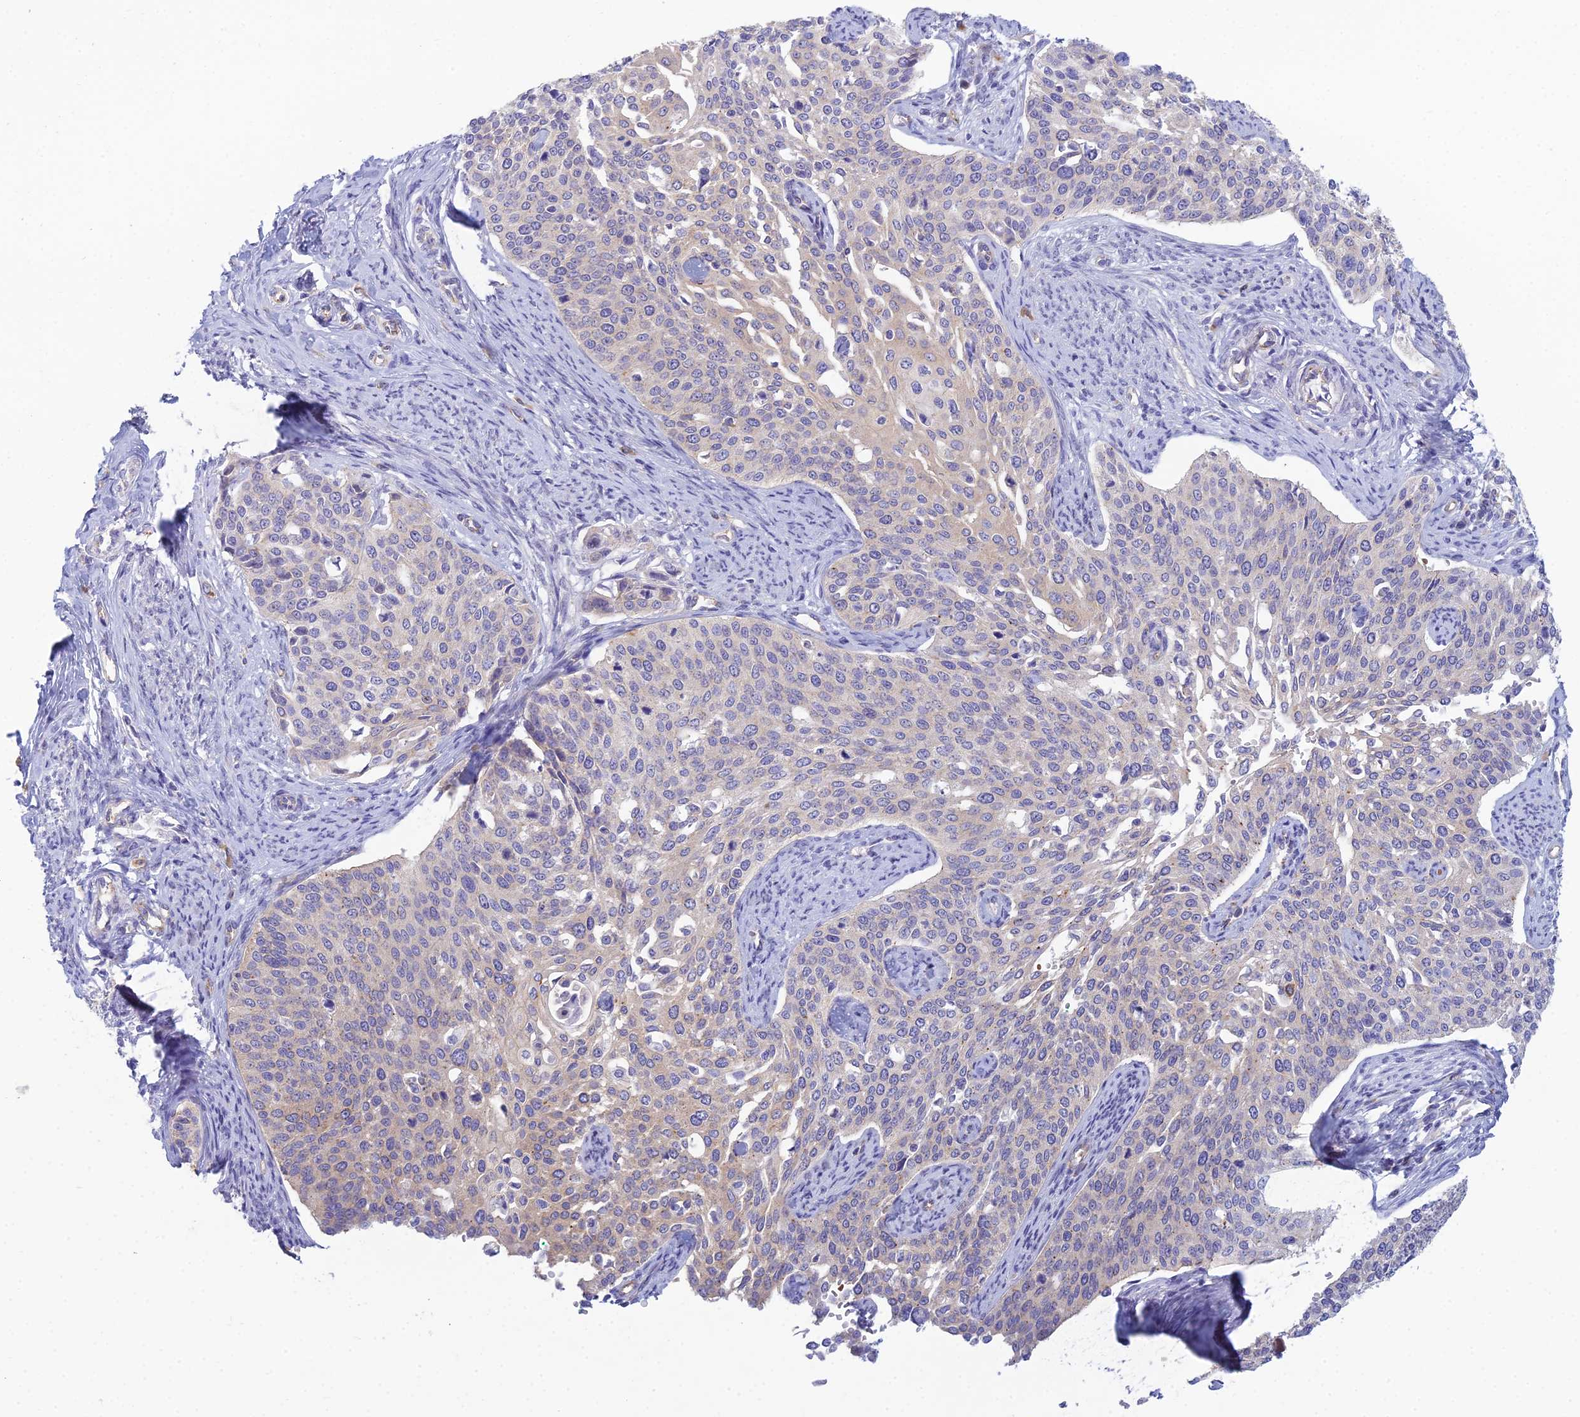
{"staining": {"intensity": "negative", "quantity": "none", "location": "none"}, "tissue": "cervical cancer", "cell_type": "Tumor cells", "image_type": "cancer", "snomed": [{"axis": "morphology", "description": "Squamous cell carcinoma, NOS"}, {"axis": "topography", "description": "Cervix"}], "caption": "Tumor cells are negative for protein expression in human cervical squamous cell carcinoma.", "gene": "ZNF564", "patient": {"sex": "female", "age": 44}}